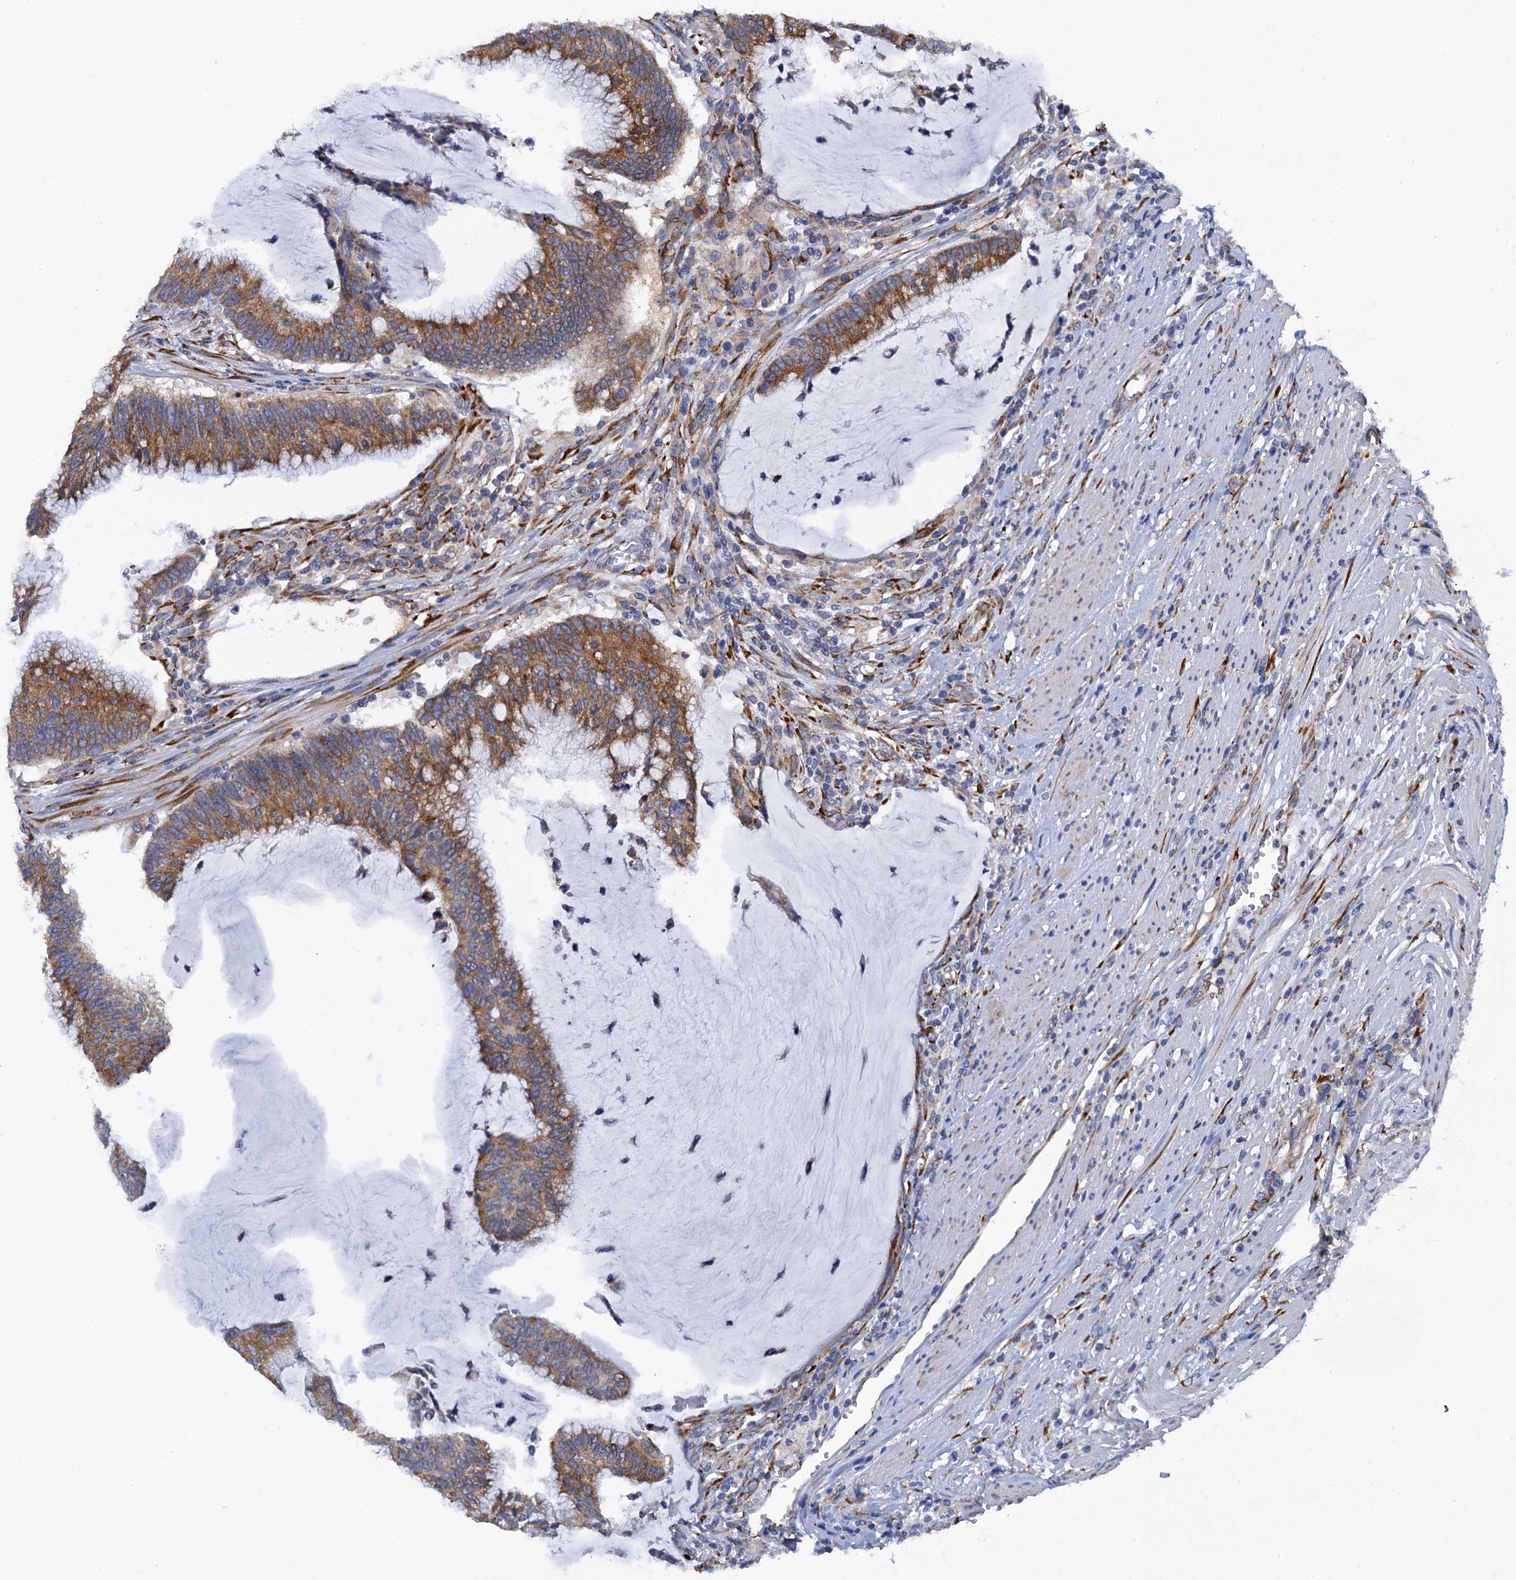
{"staining": {"intensity": "moderate", "quantity": ">75%", "location": "cytoplasmic/membranous"}, "tissue": "colorectal cancer", "cell_type": "Tumor cells", "image_type": "cancer", "snomed": [{"axis": "morphology", "description": "Adenocarcinoma, NOS"}, {"axis": "topography", "description": "Rectum"}], "caption": "Tumor cells display moderate cytoplasmic/membranous staining in about >75% of cells in adenocarcinoma (colorectal).", "gene": "POGLUT3", "patient": {"sex": "female", "age": 77}}